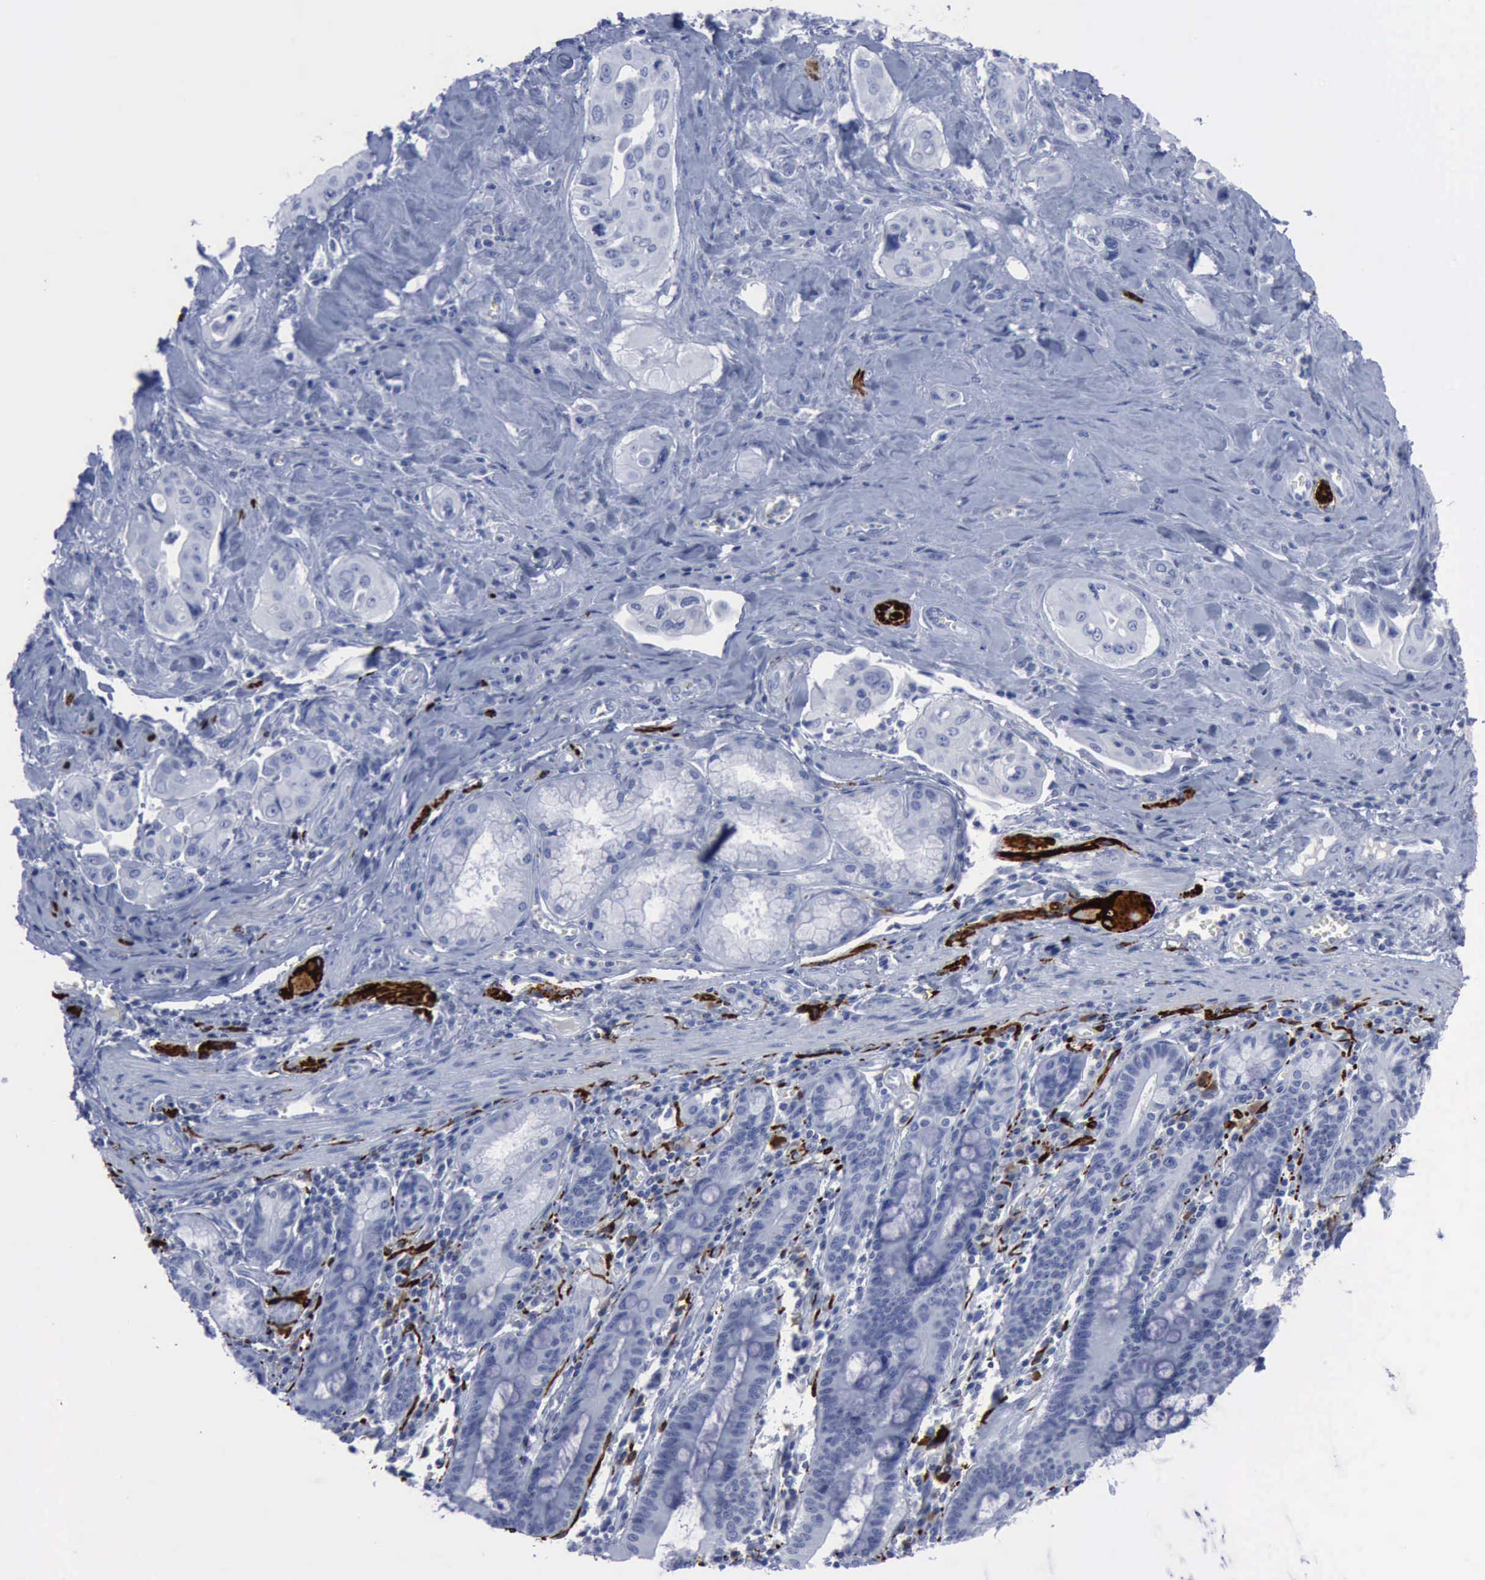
{"staining": {"intensity": "negative", "quantity": "none", "location": "none"}, "tissue": "pancreatic cancer", "cell_type": "Tumor cells", "image_type": "cancer", "snomed": [{"axis": "morphology", "description": "Adenocarcinoma, NOS"}, {"axis": "topography", "description": "Pancreas"}], "caption": "The micrograph exhibits no significant positivity in tumor cells of pancreatic adenocarcinoma.", "gene": "NGFR", "patient": {"sex": "male", "age": 77}}